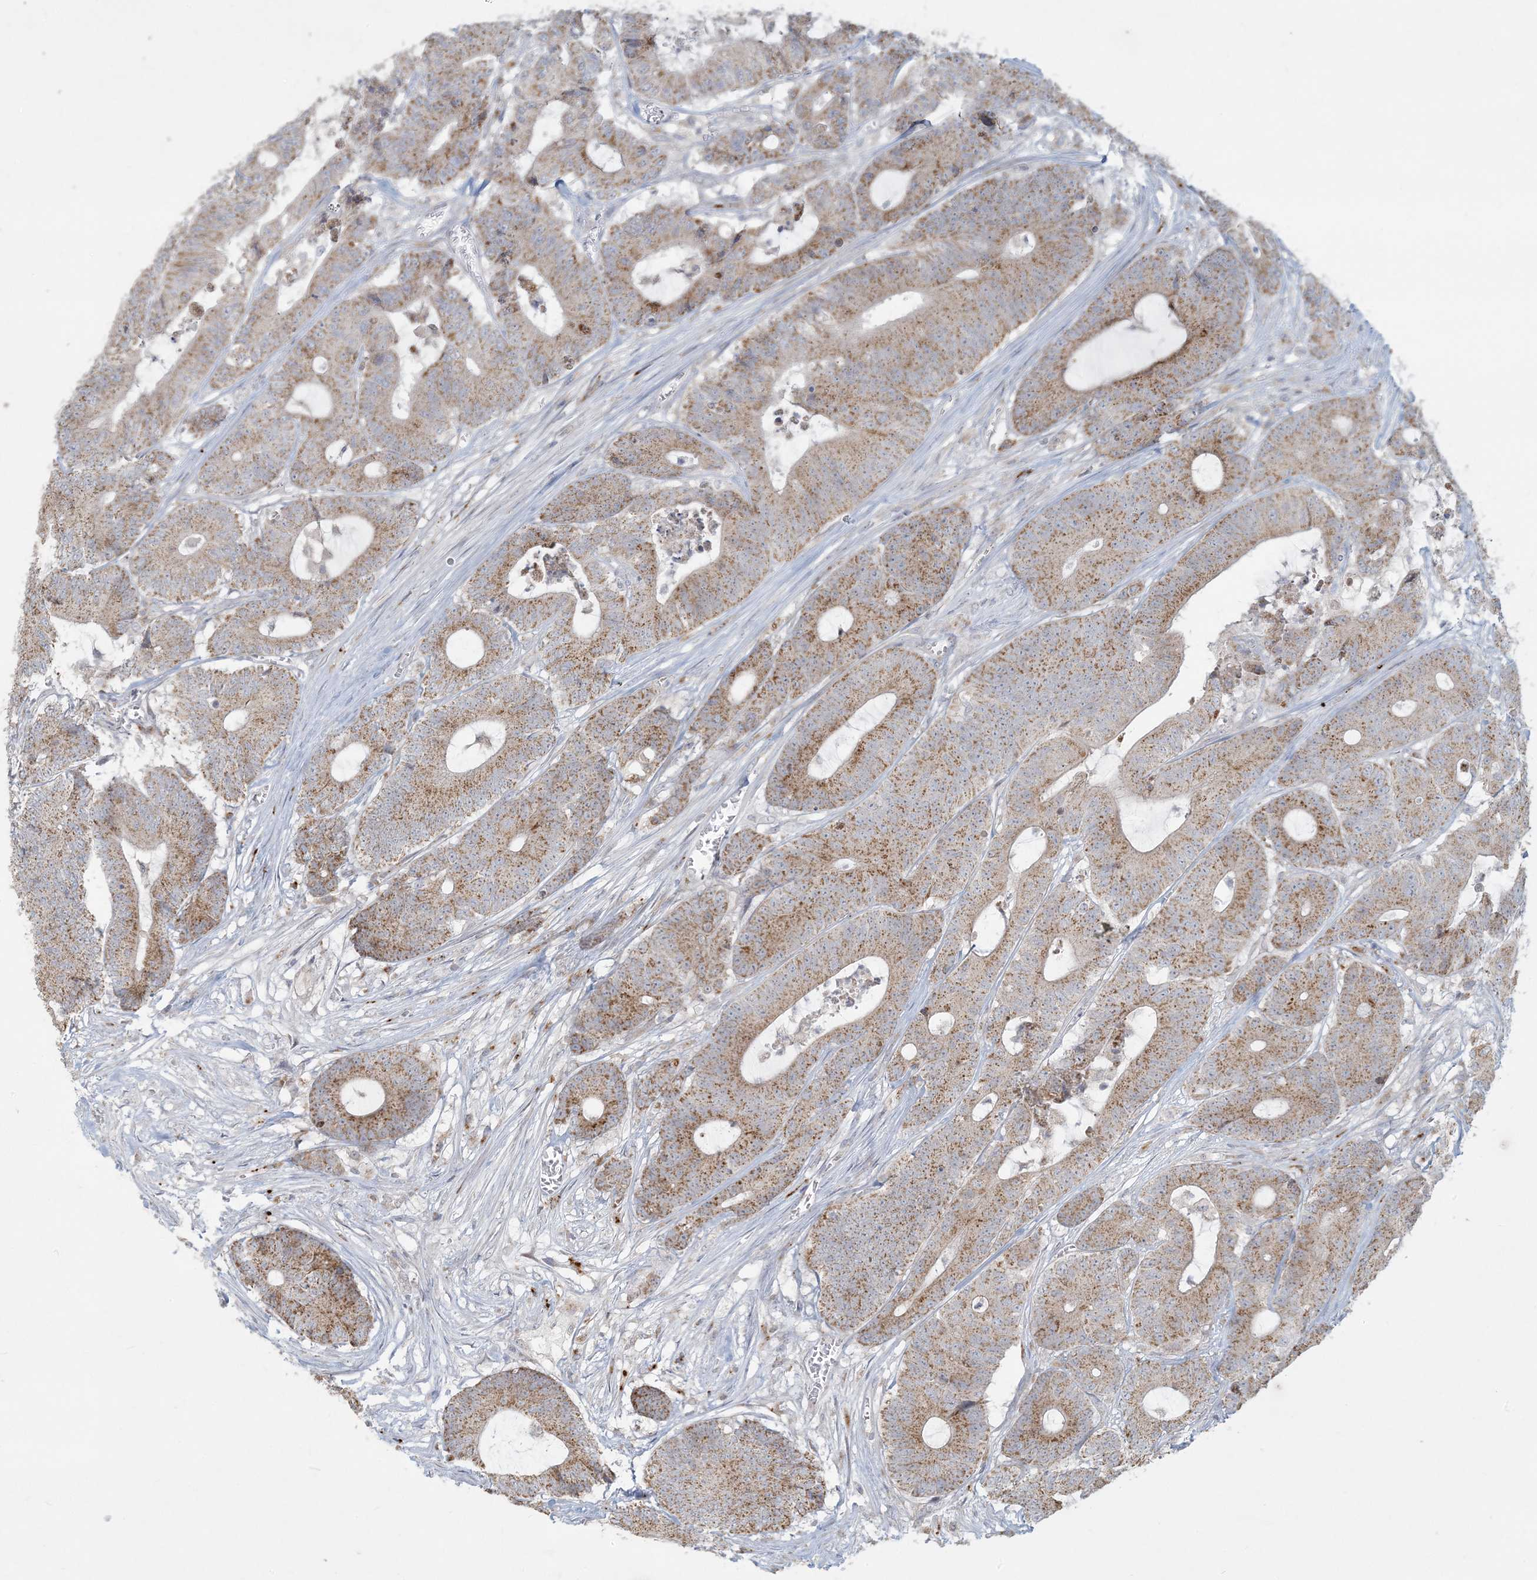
{"staining": {"intensity": "moderate", "quantity": ">75%", "location": "cytoplasmic/membranous"}, "tissue": "colorectal cancer", "cell_type": "Tumor cells", "image_type": "cancer", "snomed": [{"axis": "morphology", "description": "Adenocarcinoma, NOS"}, {"axis": "topography", "description": "Colon"}], "caption": "Brown immunohistochemical staining in colorectal cancer (adenocarcinoma) shows moderate cytoplasmic/membranous expression in about >75% of tumor cells.", "gene": "MCAT", "patient": {"sex": "female", "age": 84}}